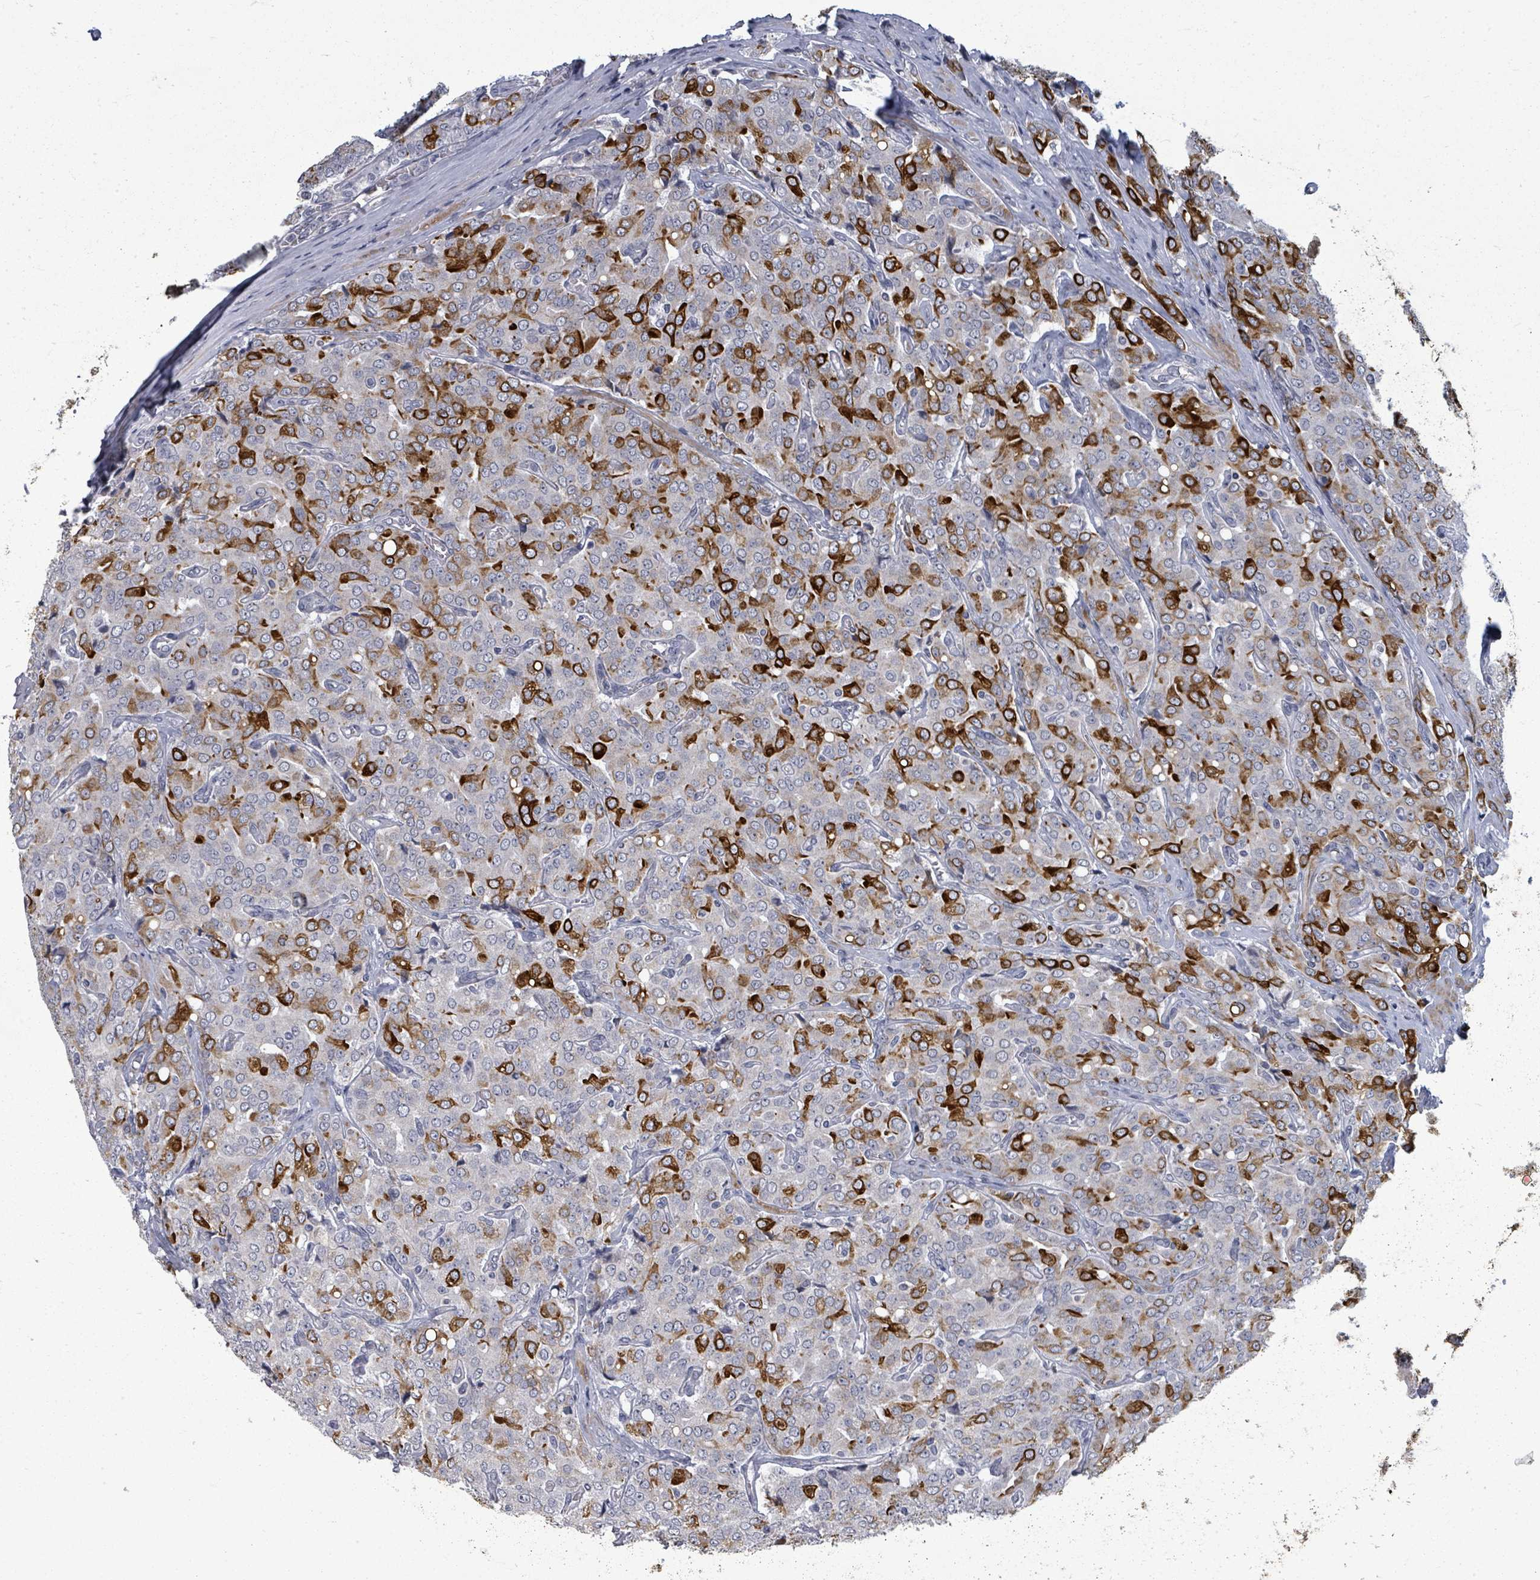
{"staining": {"intensity": "strong", "quantity": "25%-75%", "location": "cytoplasmic/membranous"}, "tissue": "prostate cancer", "cell_type": "Tumor cells", "image_type": "cancer", "snomed": [{"axis": "morphology", "description": "Adenocarcinoma, High grade"}, {"axis": "topography", "description": "Prostate"}], "caption": "Immunohistochemical staining of human prostate cancer reveals high levels of strong cytoplasmic/membranous positivity in about 25%-75% of tumor cells.", "gene": "PTPN20", "patient": {"sex": "male", "age": 68}}